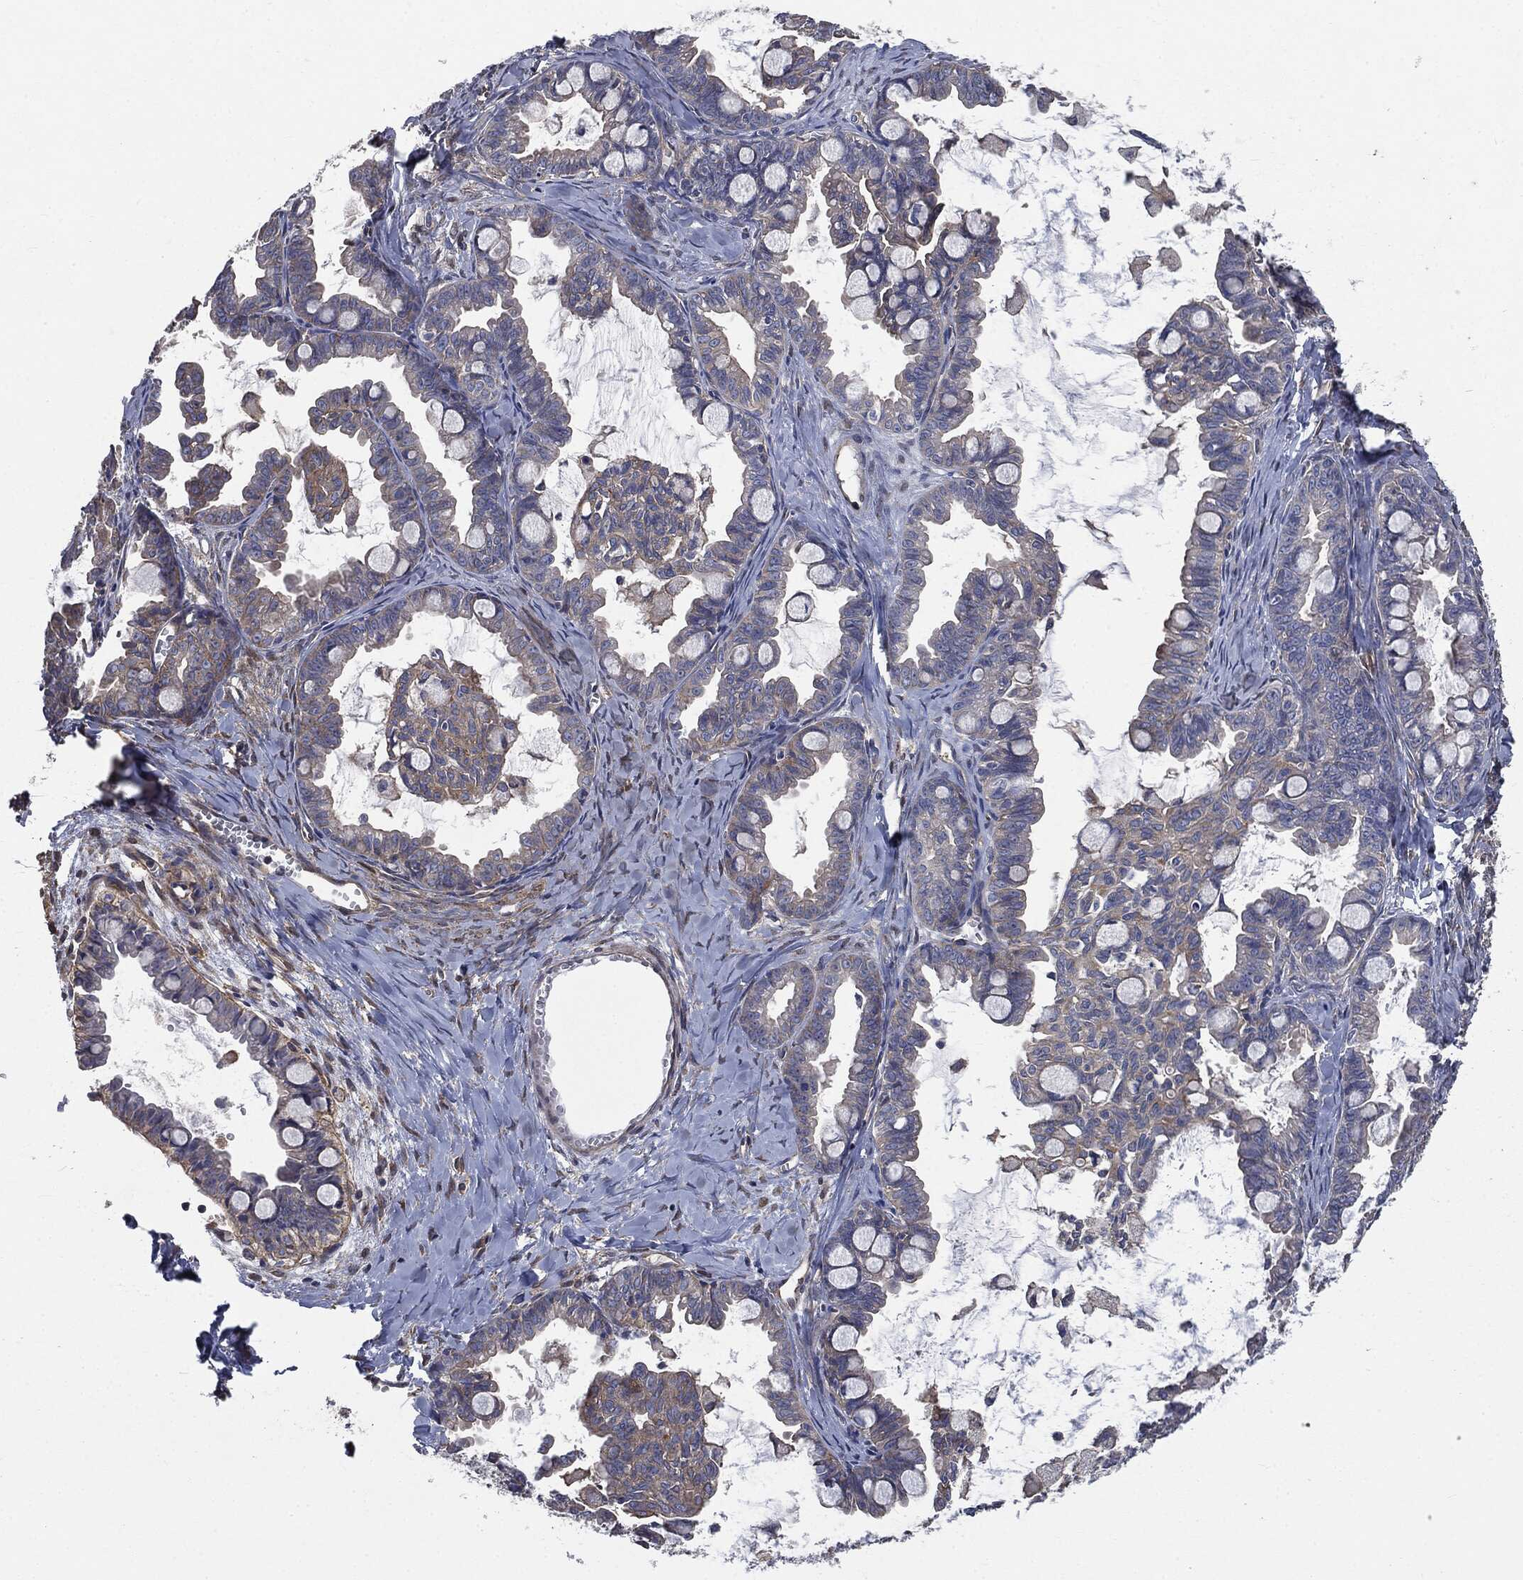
{"staining": {"intensity": "weak", "quantity": "<25%", "location": "cytoplasmic/membranous"}, "tissue": "ovarian cancer", "cell_type": "Tumor cells", "image_type": "cancer", "snomed": [{"axis": "morphology", "description": "Cystadenocarcinoma, mucinous, NOS"}, {"axis": "topography", "description": "Ovary"}], "caption": "This is an immunohistochemistry (IHC) micrograph of ovarian mucinous cystadenocarcinoma. There is no positivity in tumor cells.", "gene": "EPS15L1", "patient": {"sex": "female", "age": 63}}